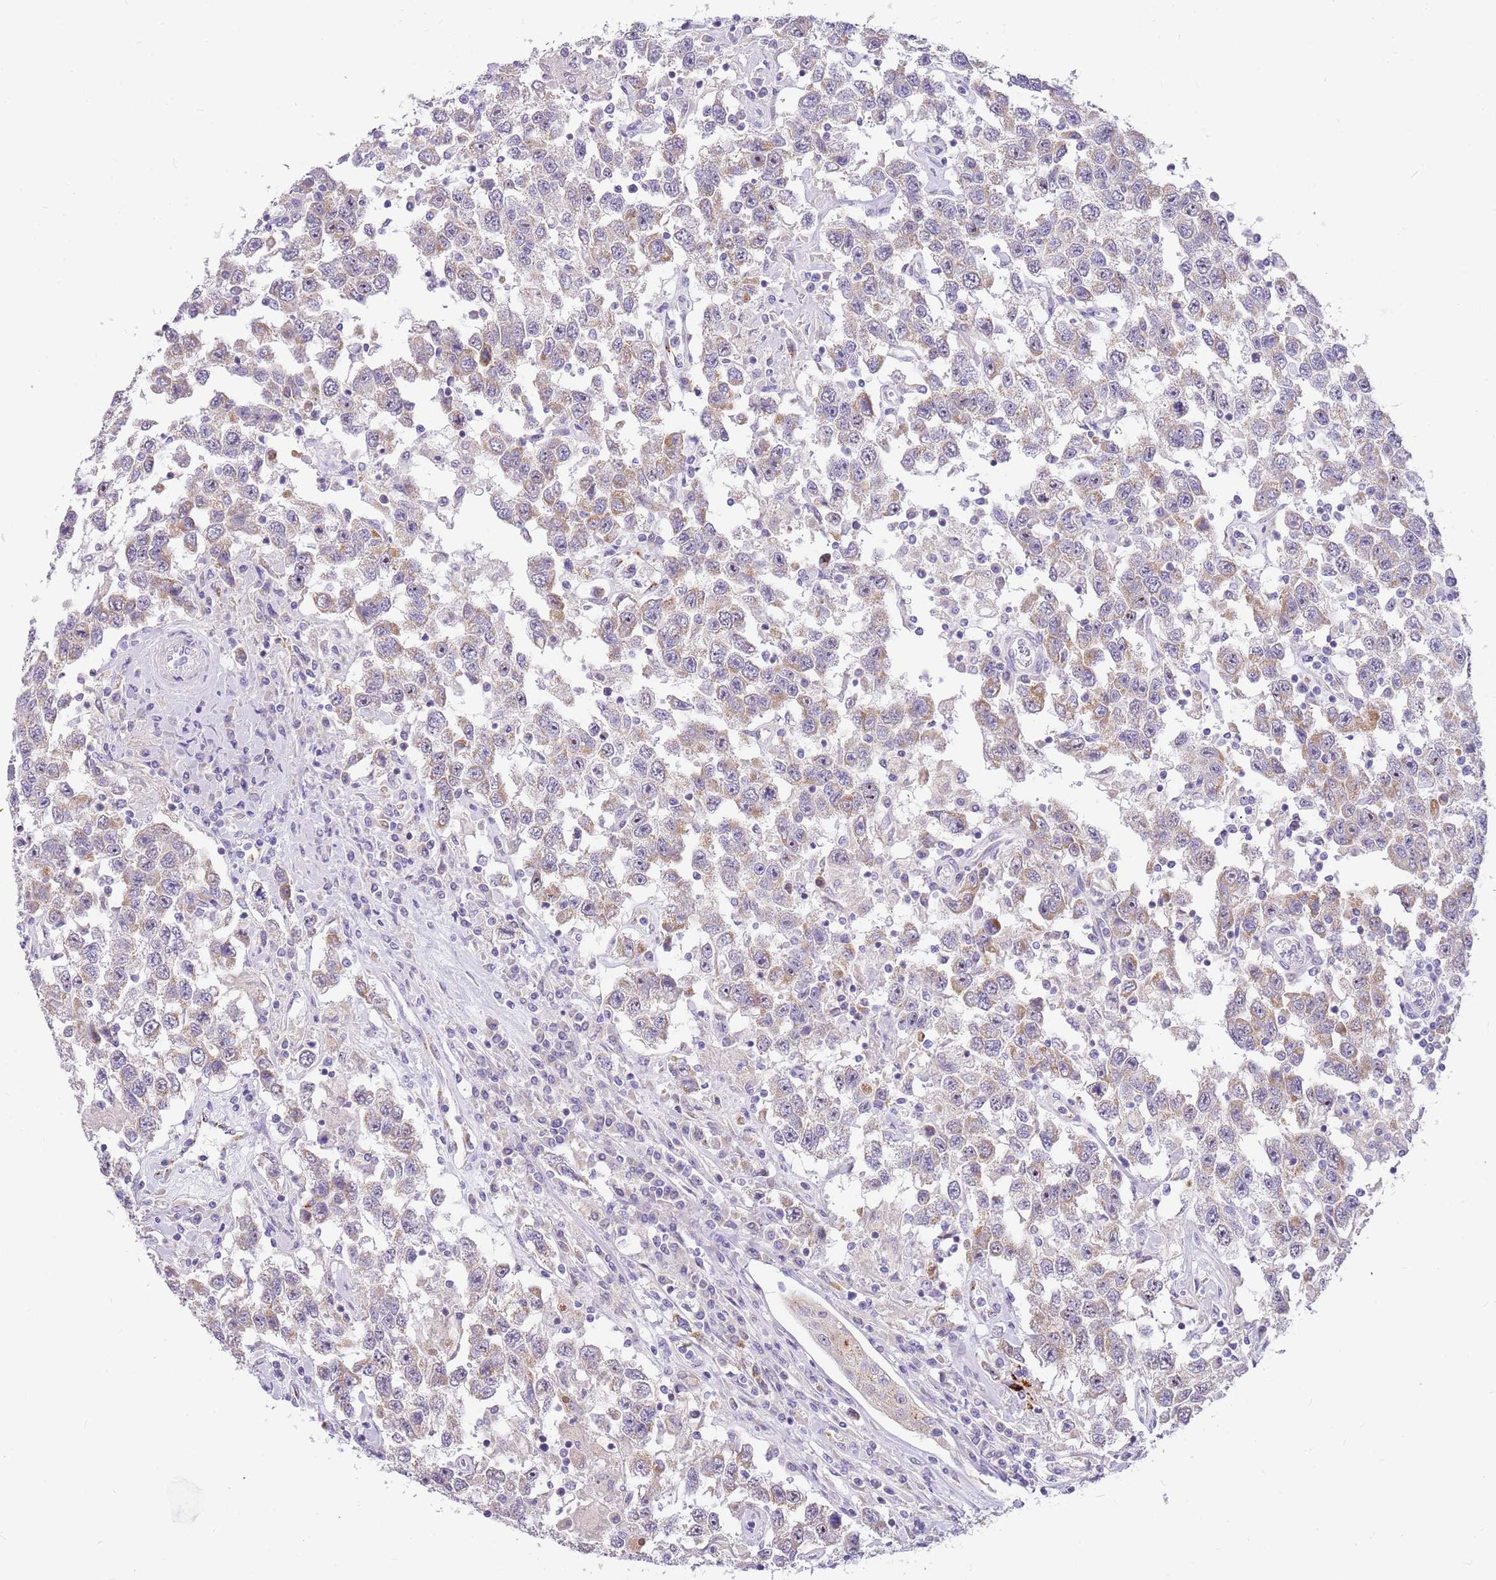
{"staining": {"intensity": "weak", "quantity": ">75%", "location": "cytoplasmic/membranous"}, "tissue": "testis cancer", "cell_type": "Tumor cells", "image_type": "cancer", "snomed": [{"axis": "morphology", "description": "Seminoma, NOS"}, {"axis": "topography", "description": "Testis"}], "caption": "A brown stain labels weak cytoplasmic/membranous expression of a protein in human testis cancer tumor cells. The staining was performed using DAB (3,3'-diaminobenzidine), with brown indicating positive protein expression. Nuclei are stained blue with hematoxylin.", "gene": "DNAJA3", "patient": {"sex": "male", "age": 41}}